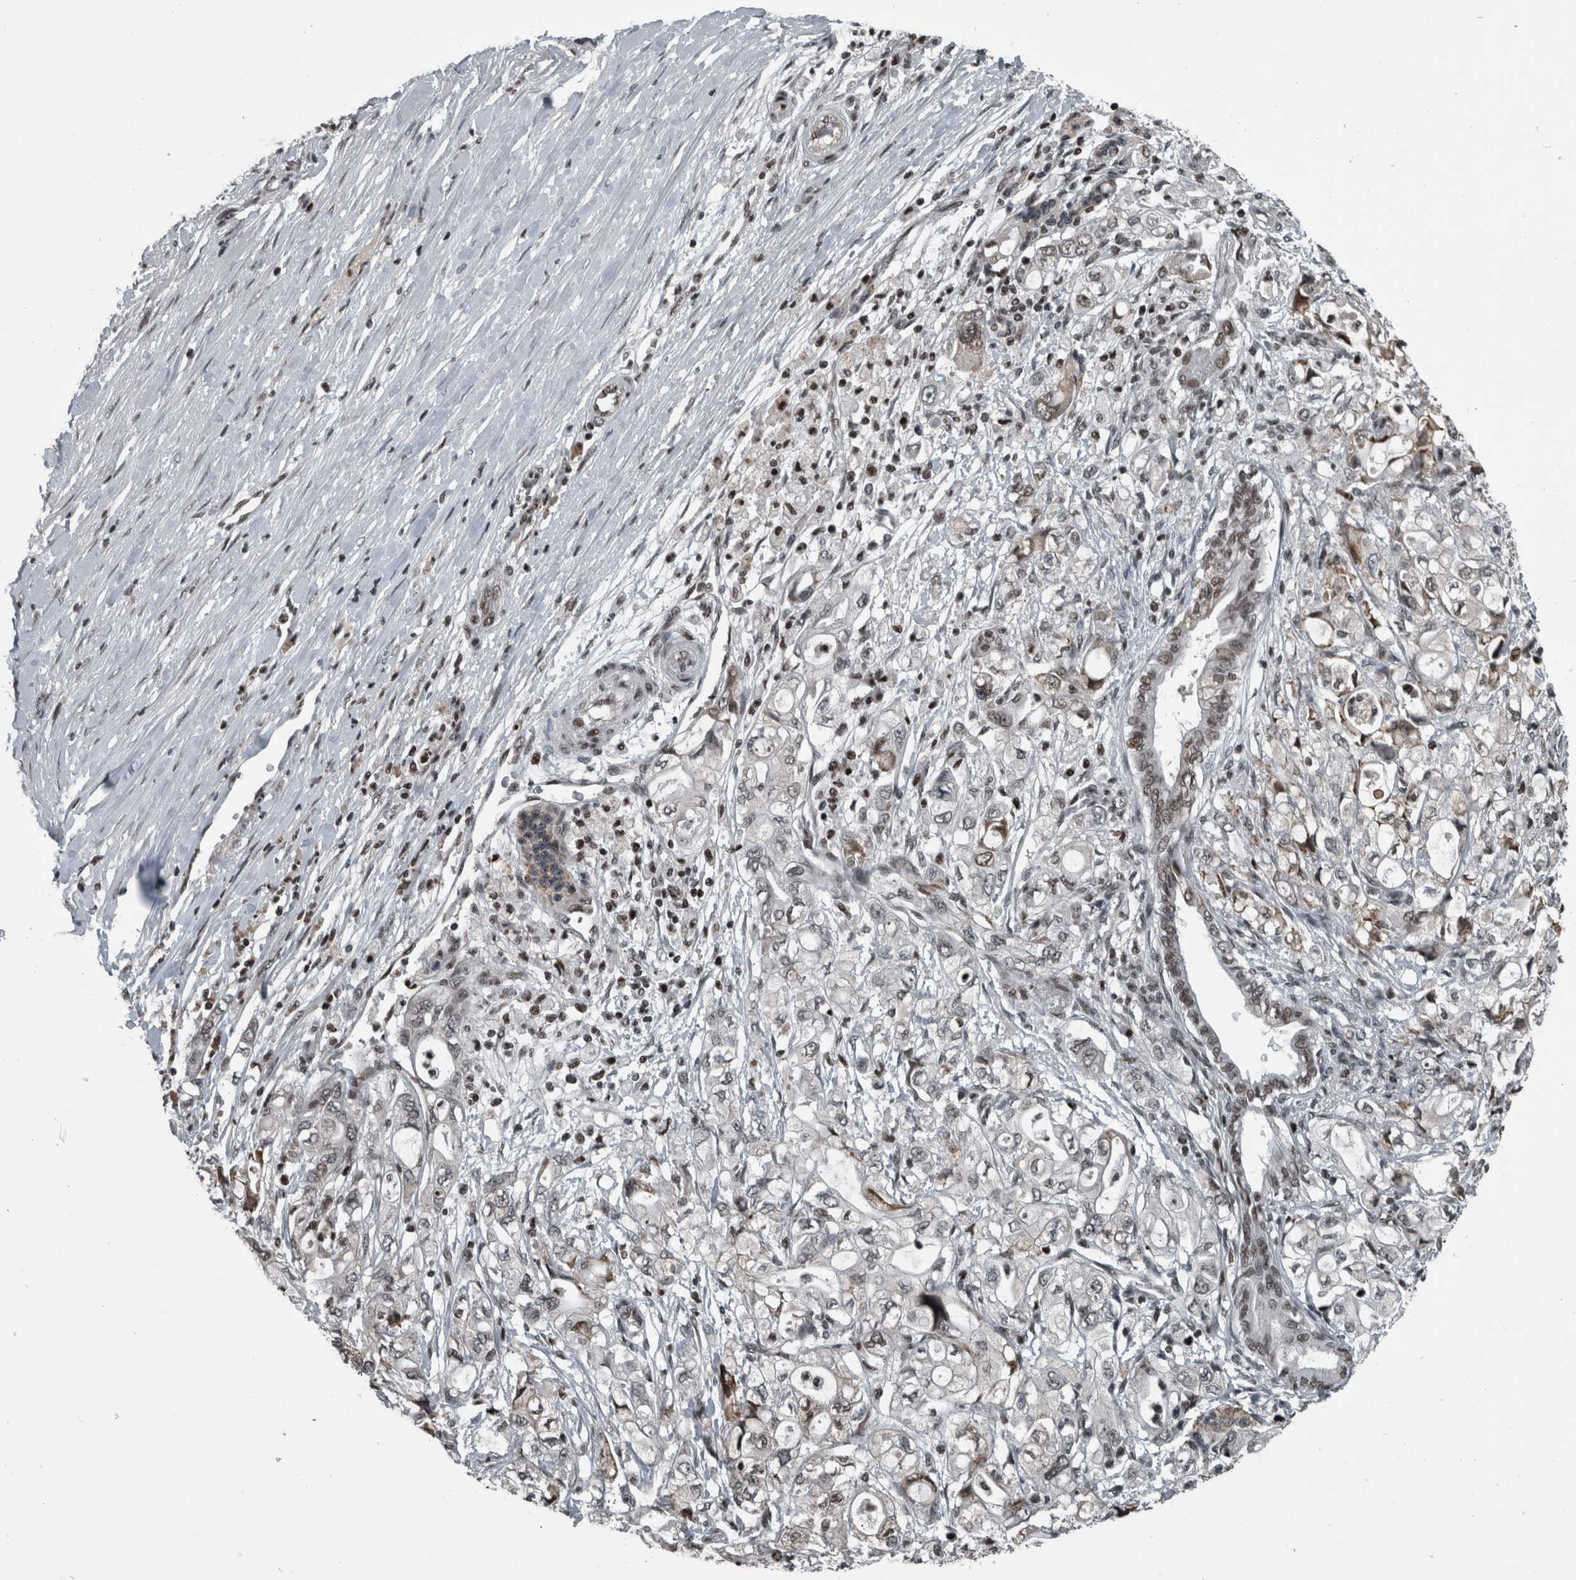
{"staining": {"intensity": "weak", "quantity": "25%-75%", "location": "cytoplasmic/membranous,nuclear"}, "tissue": "pancreatic cancer", "cell_type": "Tumor cells", "image_type": "cancer", "snomed": [{"axis": "morphology", "description": "Adenocarcinoma, NOS"}, {"axis": "topography", "description": "Pancreas"}], "caption": "Immunohistochemistry (IHC) photomicrograph of human pancreatic cancer stained for a protein (brown), which shows low levels of weak cytoplasmic/membranous and nuclear expression in about 25%-75% of tumor cells.", "gene": "UNC50", "patient": {"sex": "male", "age": 79}}